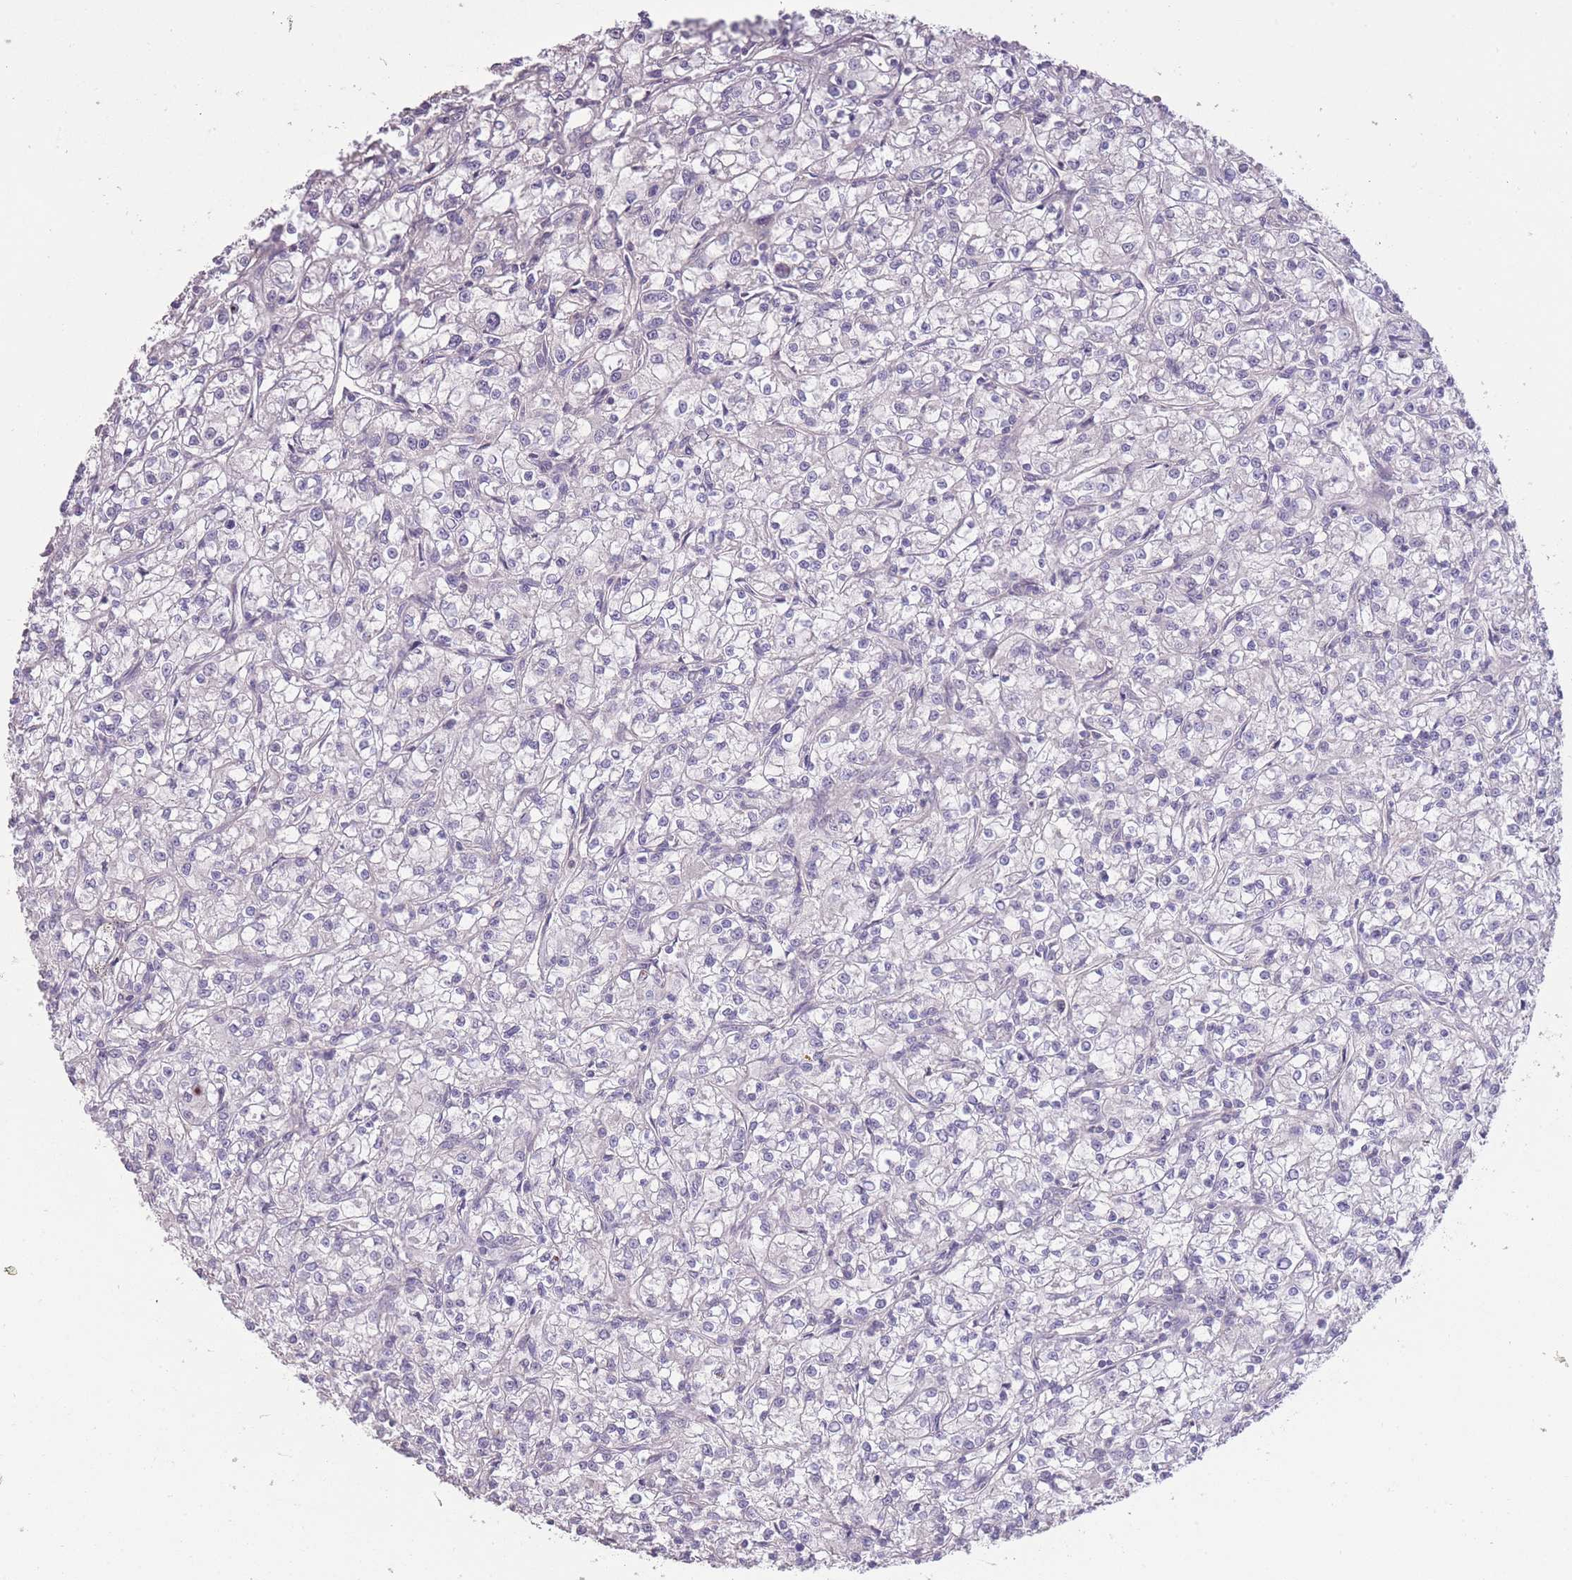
{"staining": {"intensity": "negative", "quantity": "none", "location": "none"}, "tissue": "renal cancer", "cell_type": "Tumor cells", "image_type": "cancer", "snomed": [{"axis": "morphology", "description": "Adenocarcinoma, NOS"}, {"axis": "topography", "description": "Kidney"}], "caption": "The image reveals no significant expression in tumor cells of renal cancer.", "gene": "RSPH10B", "patient": {"sex": "female", "age": 59}}